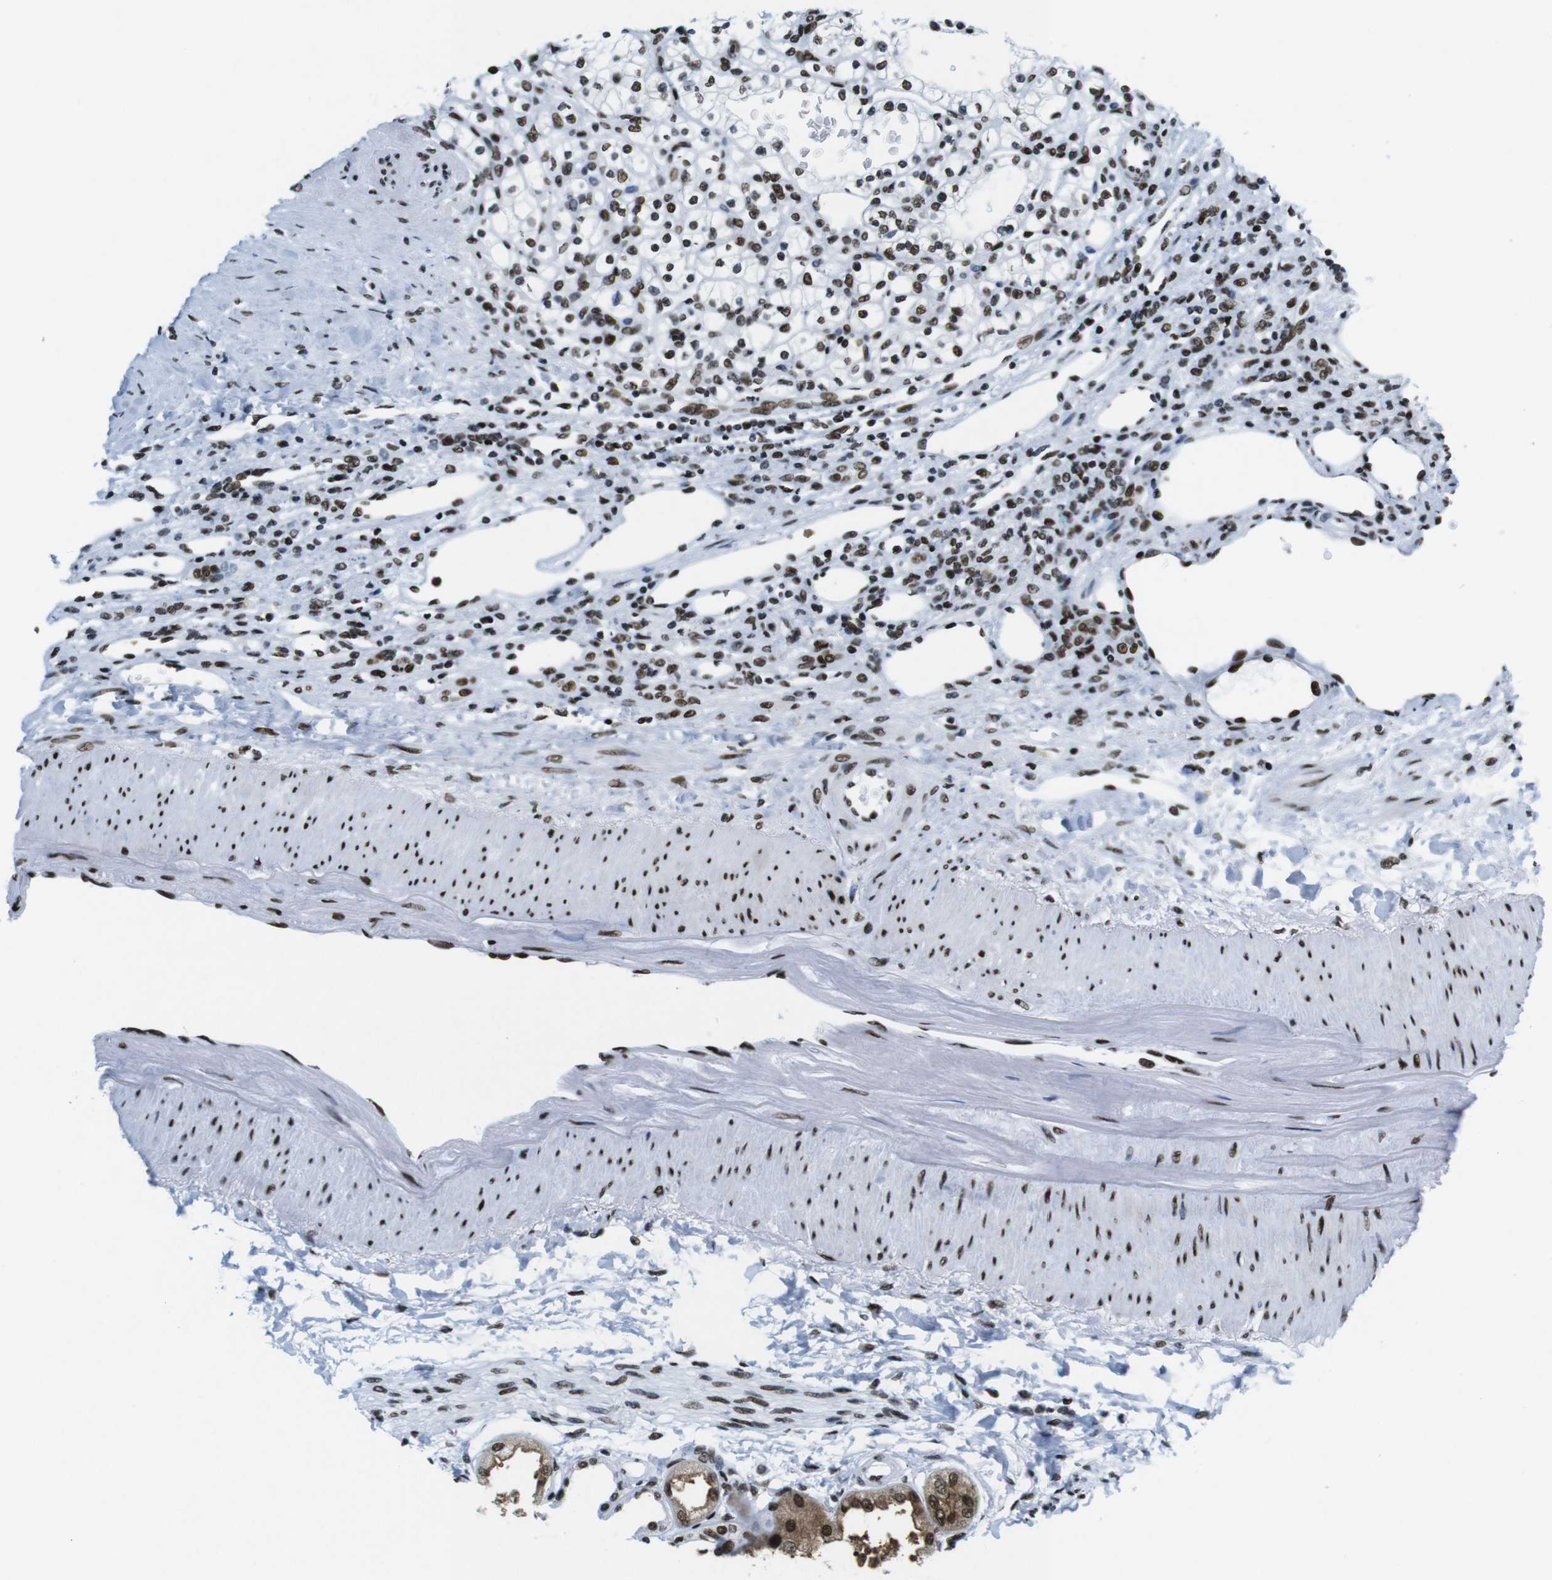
{"staining": {"intensity": "moderate", "quantity": ">75%", "location": "nuclear"}, "tissue": "renal cancer", "cell_type": "Tumor cells", "image_type": "cancer", "snomed": [{"axis": "morphology", "description": "Normal tissue, NOS"}, {"axis": "morphology", "description": "Adenocarcinoma, NOS"}, {"axis": "topography", "description": "Kidney"}], "caption": "Immunohistochemistry (IHC) image of renal adenocarcinoma stained for a protein (brown), which exhibits medium levels of moderate nuclear positivity in about >75% of tumor cells.", "gene": "CITED2", "patient": {"sex": "female", "age": 55}}